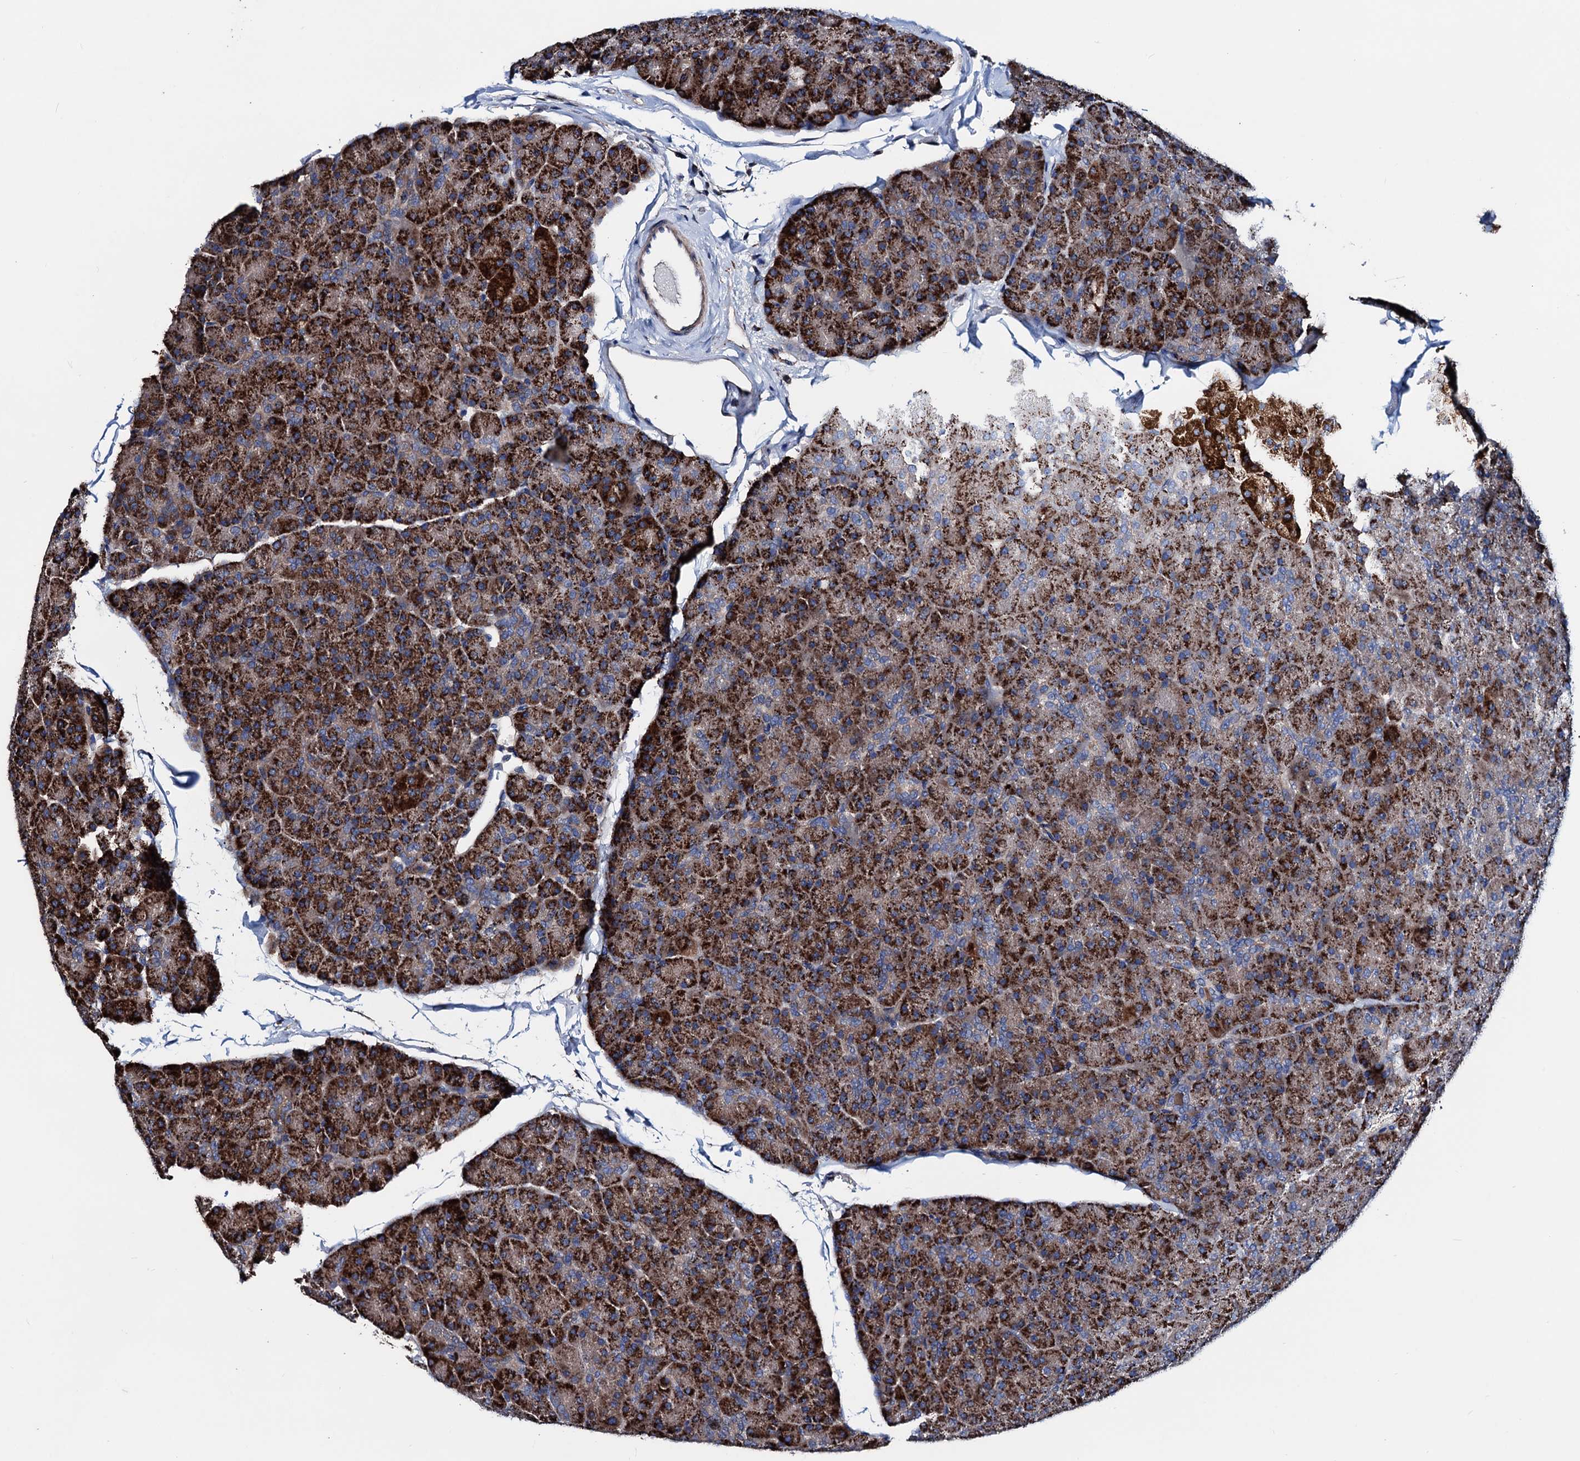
{"staining": {"intensity": "strong", "quantity": ">75%", "location": "cytoplasmic/membranous"}, "tissue": "pancreas", "cell_type": "Exocrine glandular cells", "image_type": "normal", "snomed": [{"axis": "morphology", "description": "Normal tissue, NOS"}, {"axis": "topography", "description": "Pancreas"}], "caption": "A histopathology image of pancreas stained for a protein demonstrates strong cytoplasmic/membranous brown staining in exocrine glandular cells. Nuclei are stained in blue.", "gene": "AKAP11", "patient": {"sex": "male", "age": 36}}